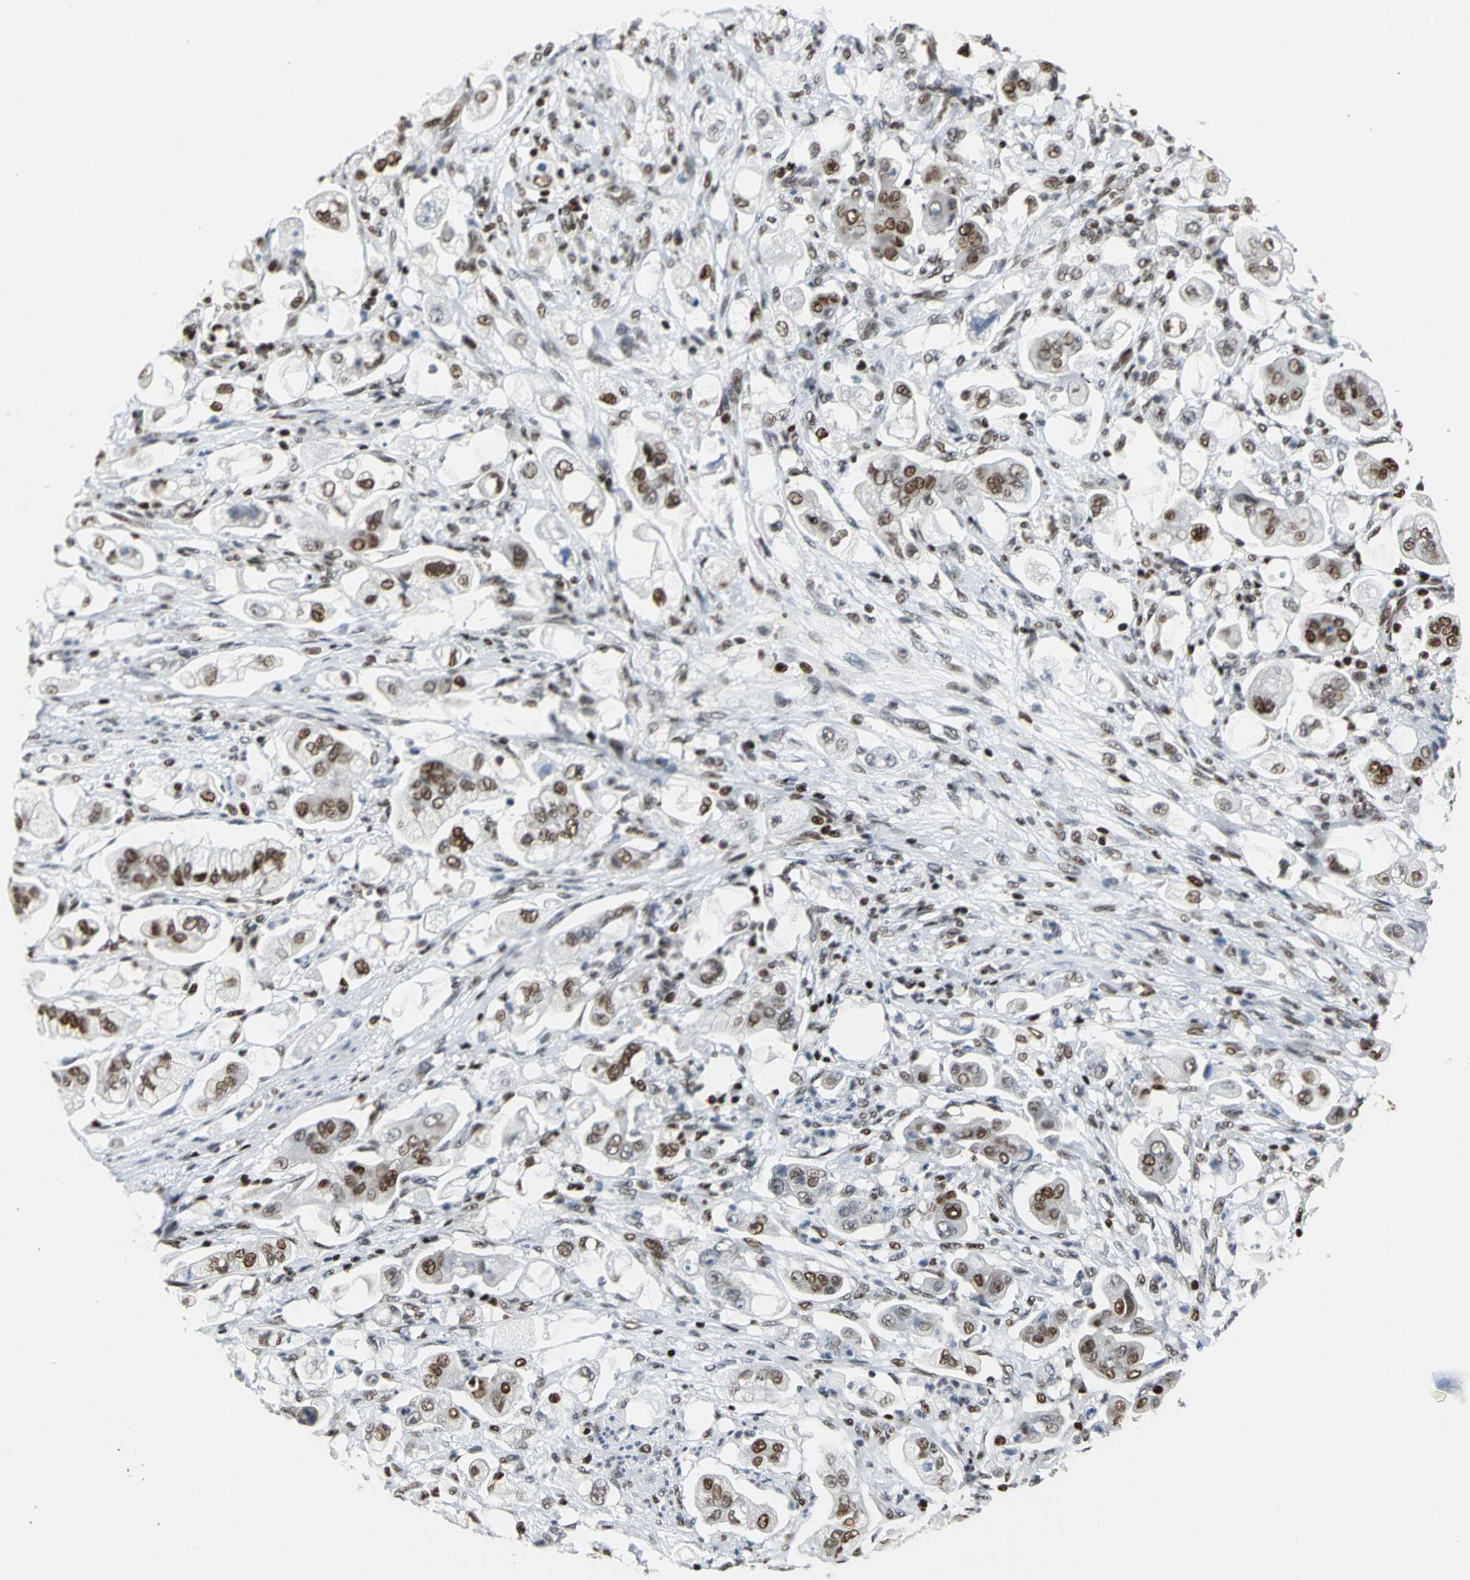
{"staining": {"intensity": "strong", "quantity": ">75%", "location": "nuclear"}, "tissue": "stomach cancer", "cell_type": "Tumor cells", "image_type": "cancer", "snomed": [{"axis": "morphology", "description": "Adenocarcinoma, NOS"}, {"axis": "topography", "description": "Stomach"}], "caption": "A brown stain highlights strong nuclear positivity of a protein in human stomach adenocarcinoma tumor cells. Nuclei are stained in blue.", "gene": "HNRNPD", "patient": {"sex": "male", "age": 62}}